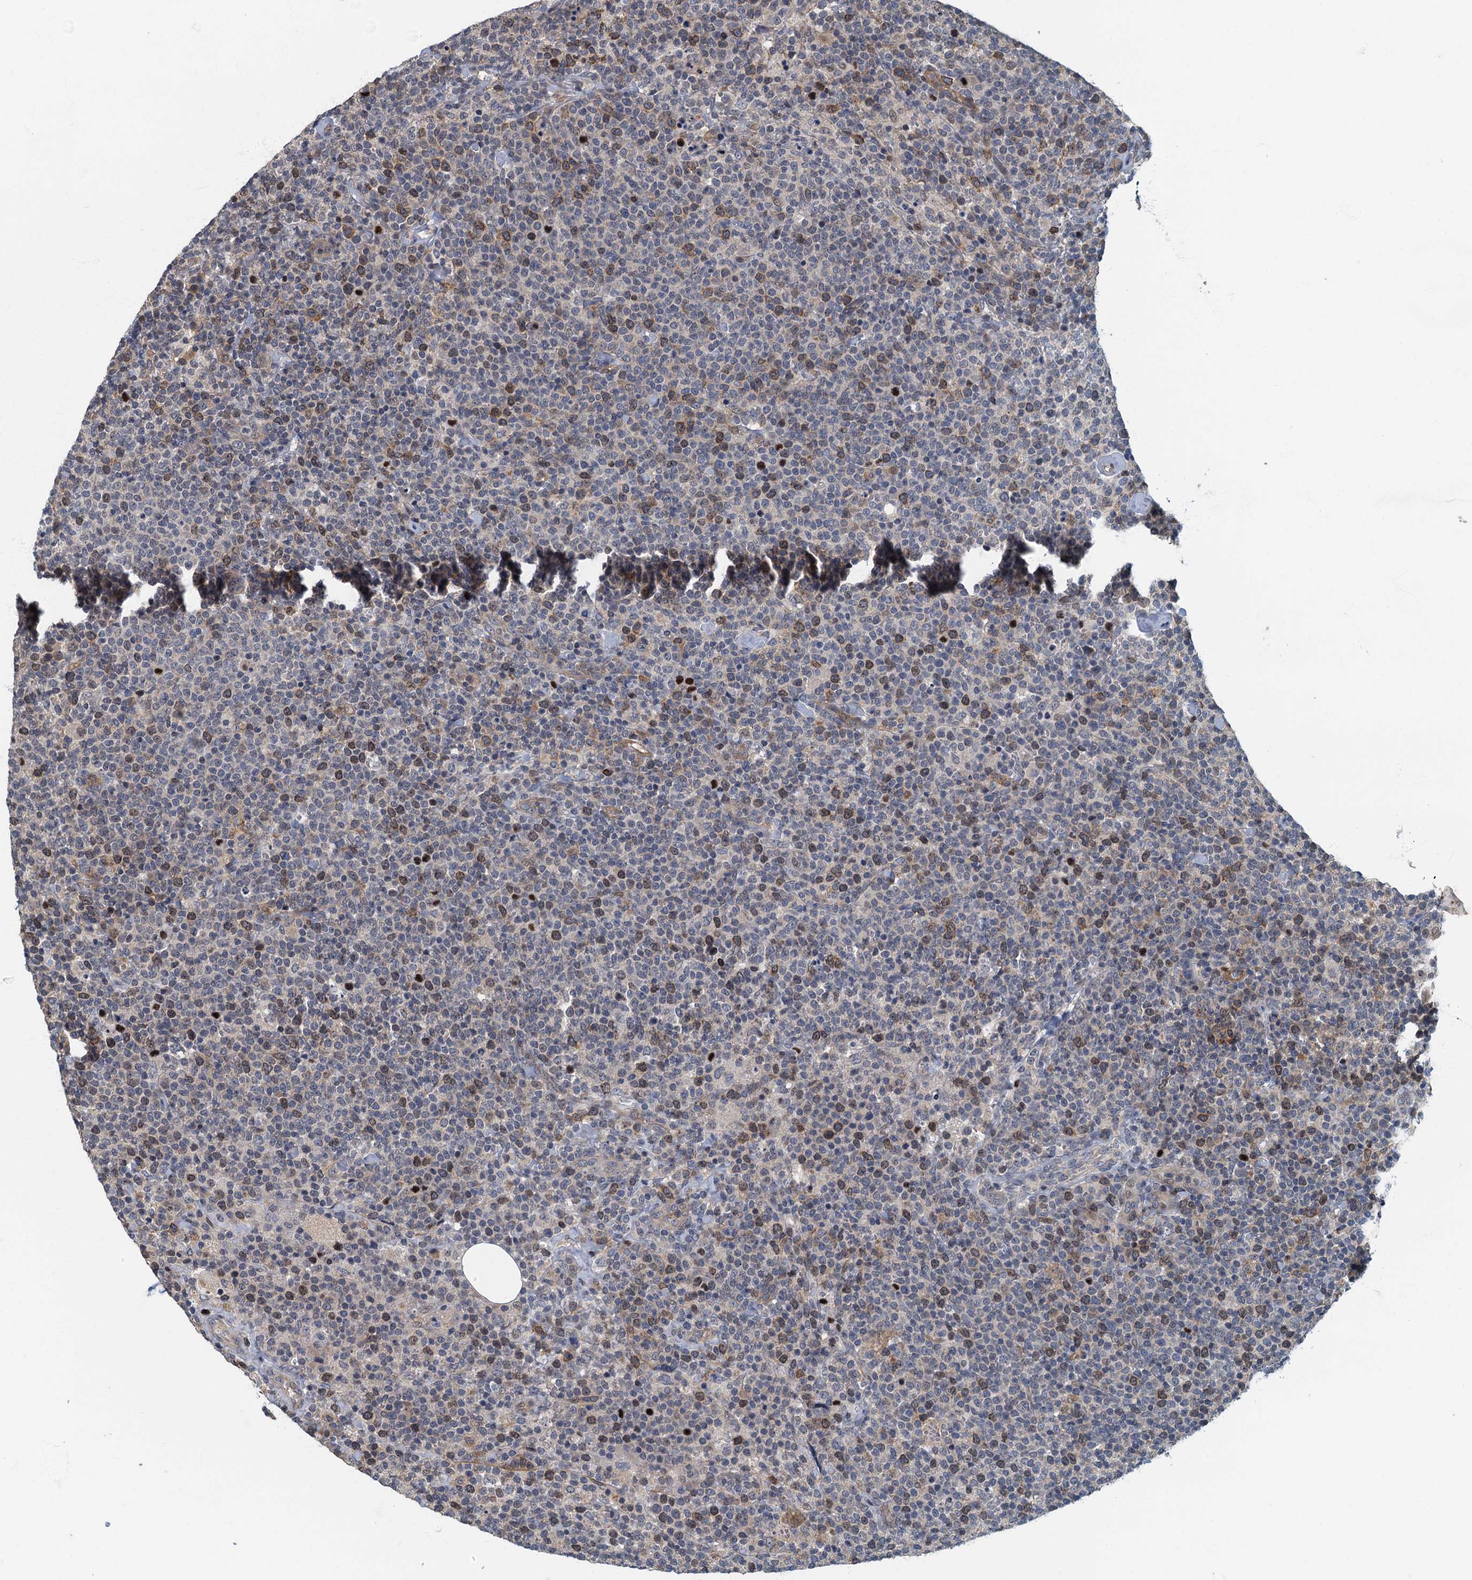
{"staining": {"intensity": "weak", "quantity": "<25%", "location": "cytoplasmic/membranous"}, "tissue": "lymphoma", "cell_type": "Tumor cells", "image_type": "cancer", "snomed": [{"axis": "morphology", "description": "Malignant lymphoma, non-Hodgkin's type, High grade"}, {"axis": "topography", "description": "Lymph node"}], "caption": "Immunohistochemistry (IHC) image of neoplastic tissue: malignant lymphoma, non-Hodgkin's type (high-grade) stained with DAB (3,3'-diaminobenzidine) exhibits no significant protein positivity in tumor cells.", "gene": "CKAP2L", "patient": {"sex": "male", "age": 61}}